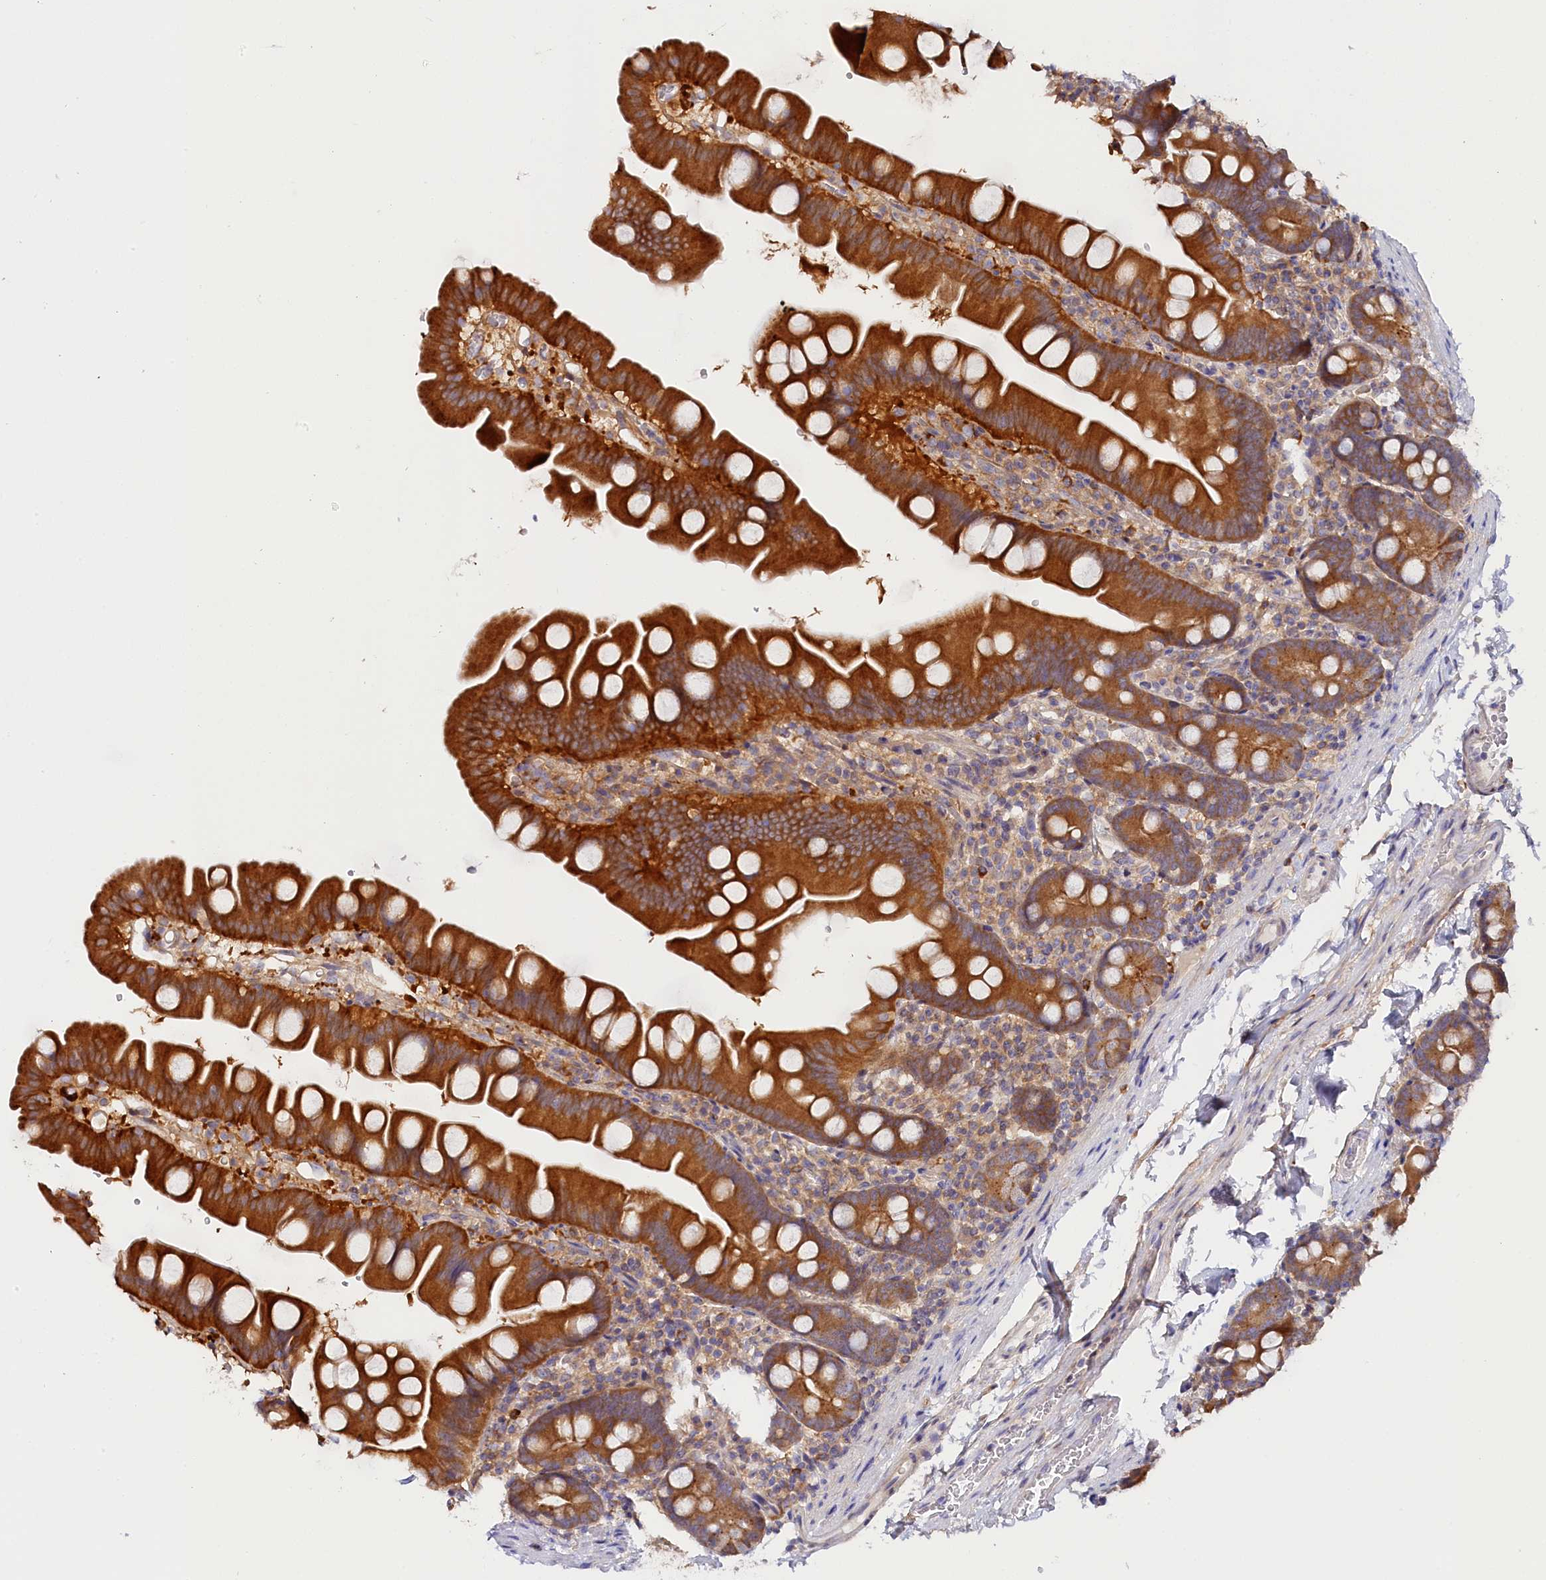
{"staining": {"intensity": "strong", "quantity": "25%-75%", "location": "cytoplasmic/membranous"}, "tissue": "small intestine", "cell_type": "Glandular cells", "image_type": "normal", "snomed": [{"axis": "morphology", "description": "Normal tissue, NOS"}, {"axis": "topography", "description": "Small intestine"}], "caption": "Small intestine was stained to show a protein in brown. There is high levels of strong cytoplasmic/membranous staining in about 25%-75% of glandular cells.", "gene": "KATNB1", "patient": {"sex": "female", "age": 68}}